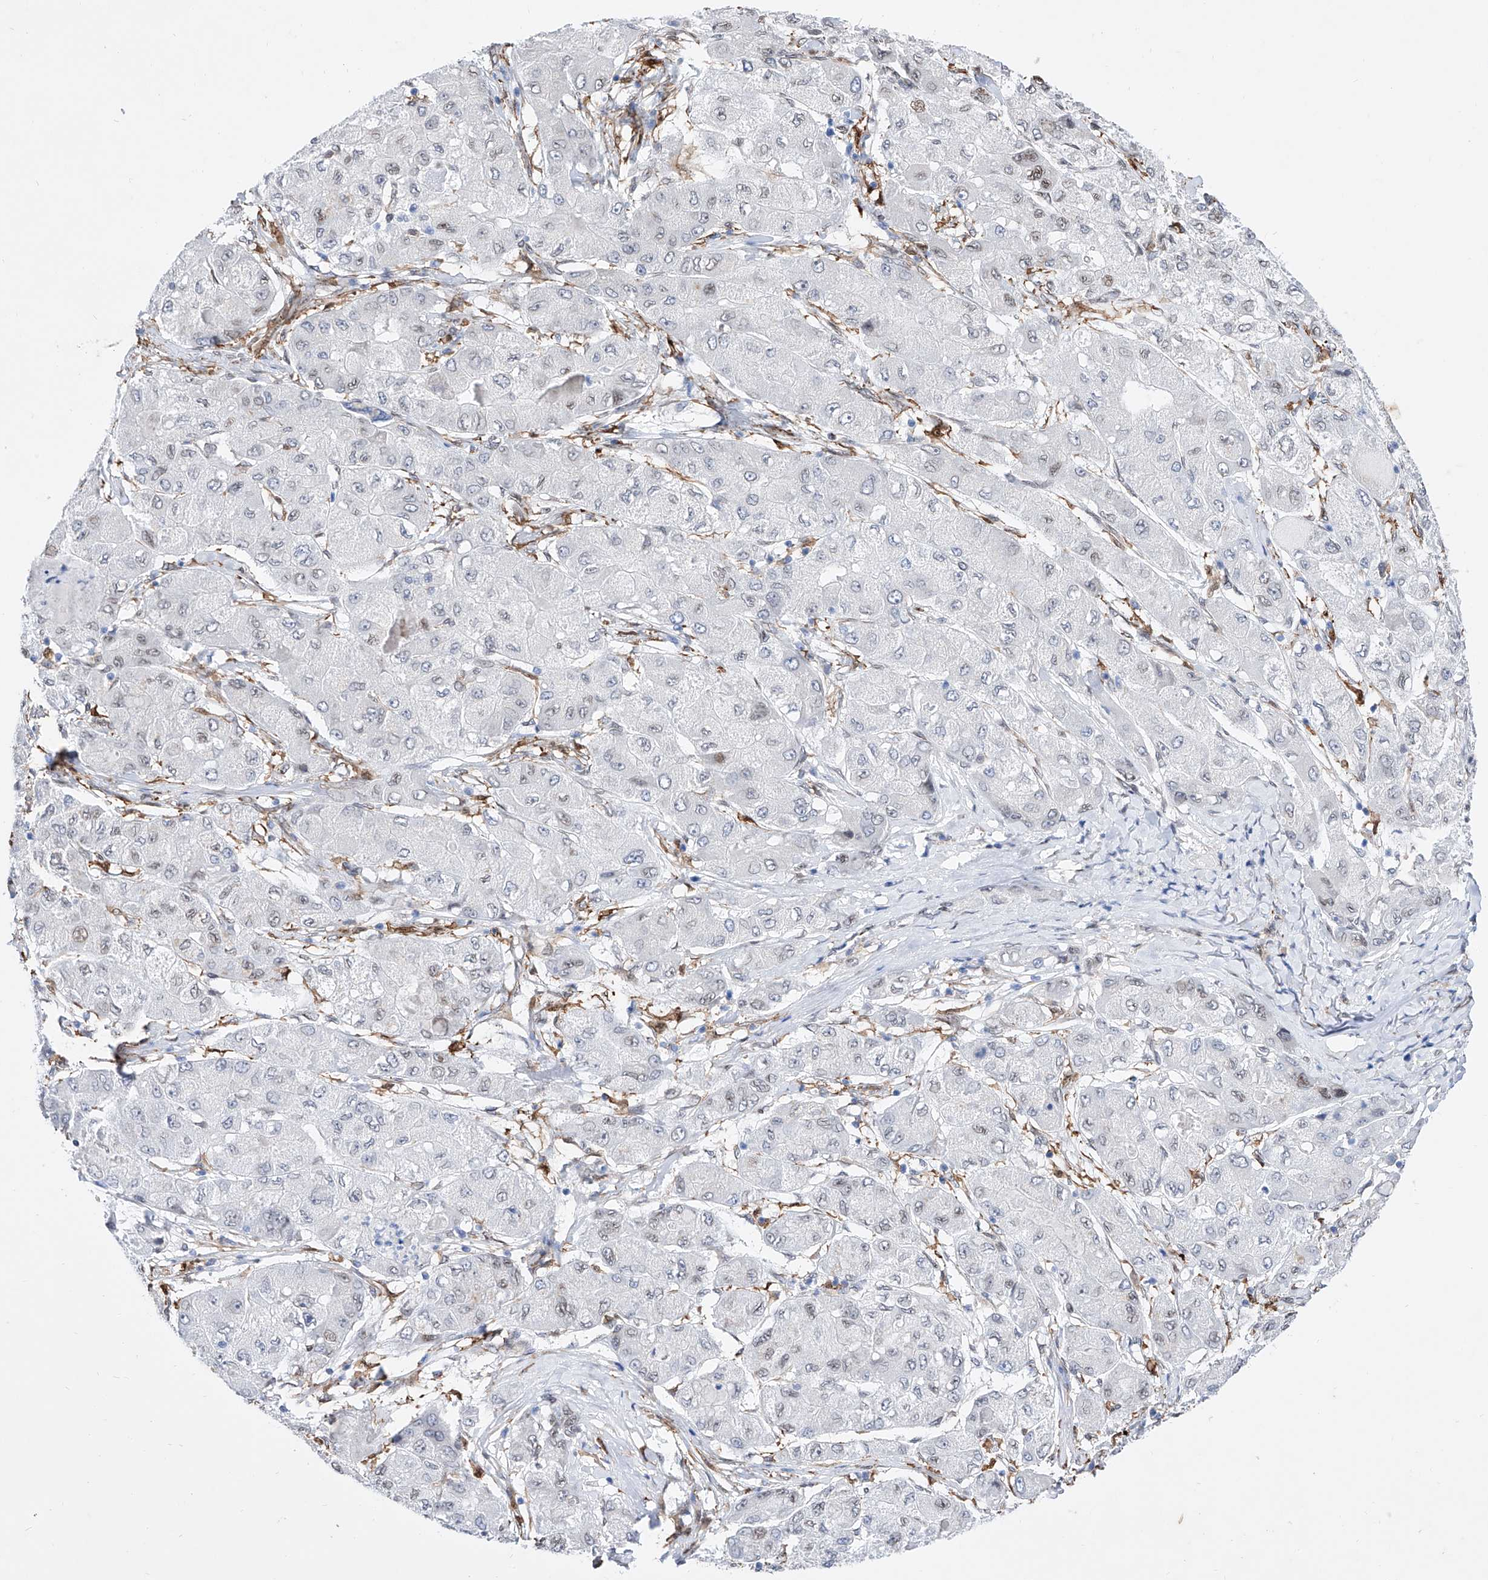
{"staining": {"intensity": "negative", "quantity": "none", "location": "none"}, "tissue": "liver cancer", "cell_type": "Tumor cells", "image_type": "cancer", "snomed": [{"axis": "morphology", "description": "Carcinoma, Hepatocellular, NOS"}, {"axis": "topography", "description": "Liver"}], "caption": "High magnification brightfield microscopy of hepatocellular carcinoma (liver) stained with DAB (3,3'-diaminobenzidine) (brown) and counterstained with hematoxylin (blue): tumor cells show no significant staining. (DAB IHC, high magnification).", "gene": "LCLAT1", "patient": {"sex": "male", "age": 80}}